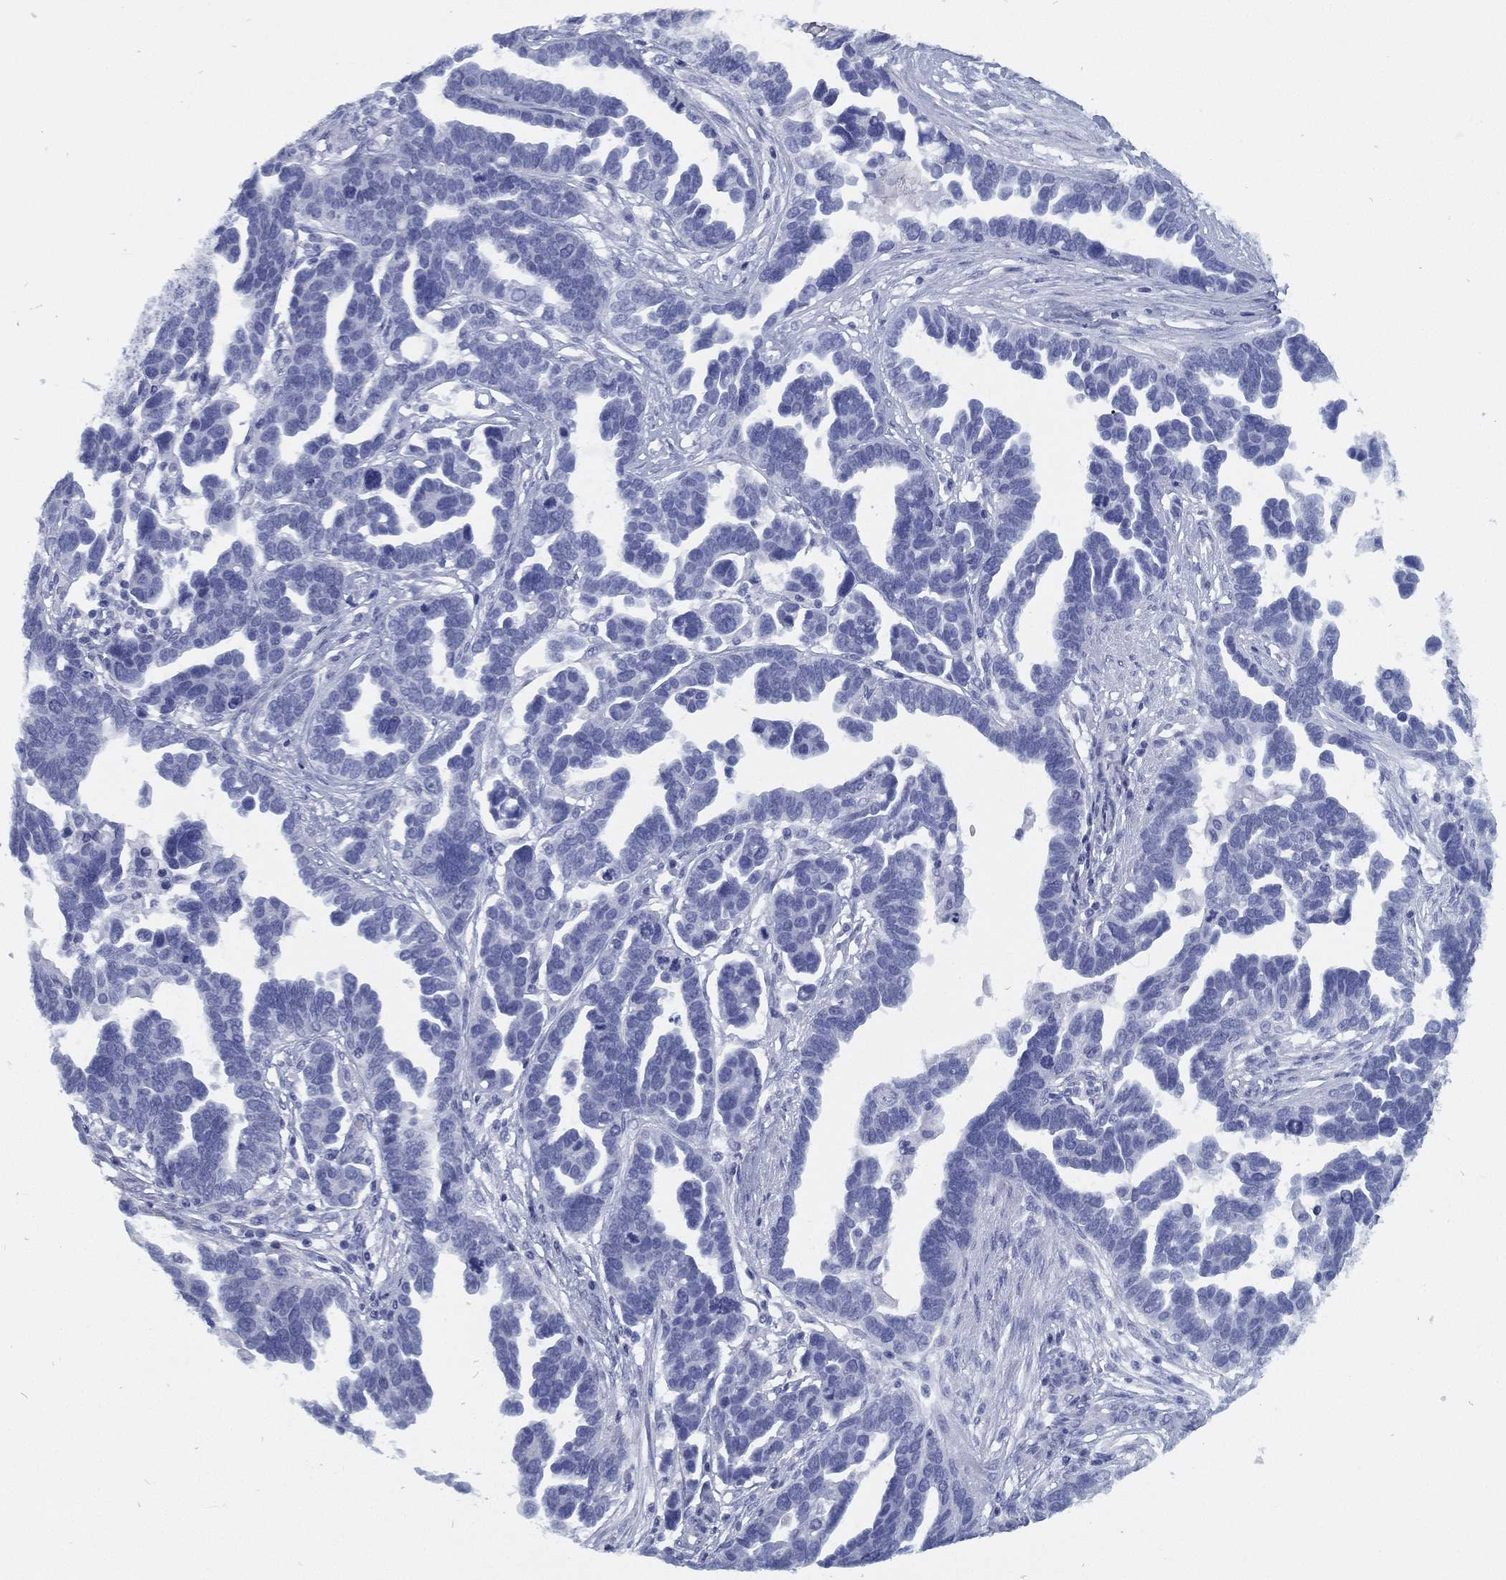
{"staining": {"intensity": "negative", "quantity": "none", "location": "none"}, "tissue": "ovarian cancer", "cell_type": "Tumor cells", "image_type": "cancer", "snomed": [{"axis": "morphology", "description": "Cystadenocarcinoma, serous, NOS"}, {"axis": "topography", "description": "Ovary"}], "caption": "This is an immunohistochemistry (IHC) photomicrograph of human ovarian serous cystadenocarcinoma. There is no staining in tumor cells.", "gene": "TMEM252", "patient": {"sex": "female", "age": 54}}